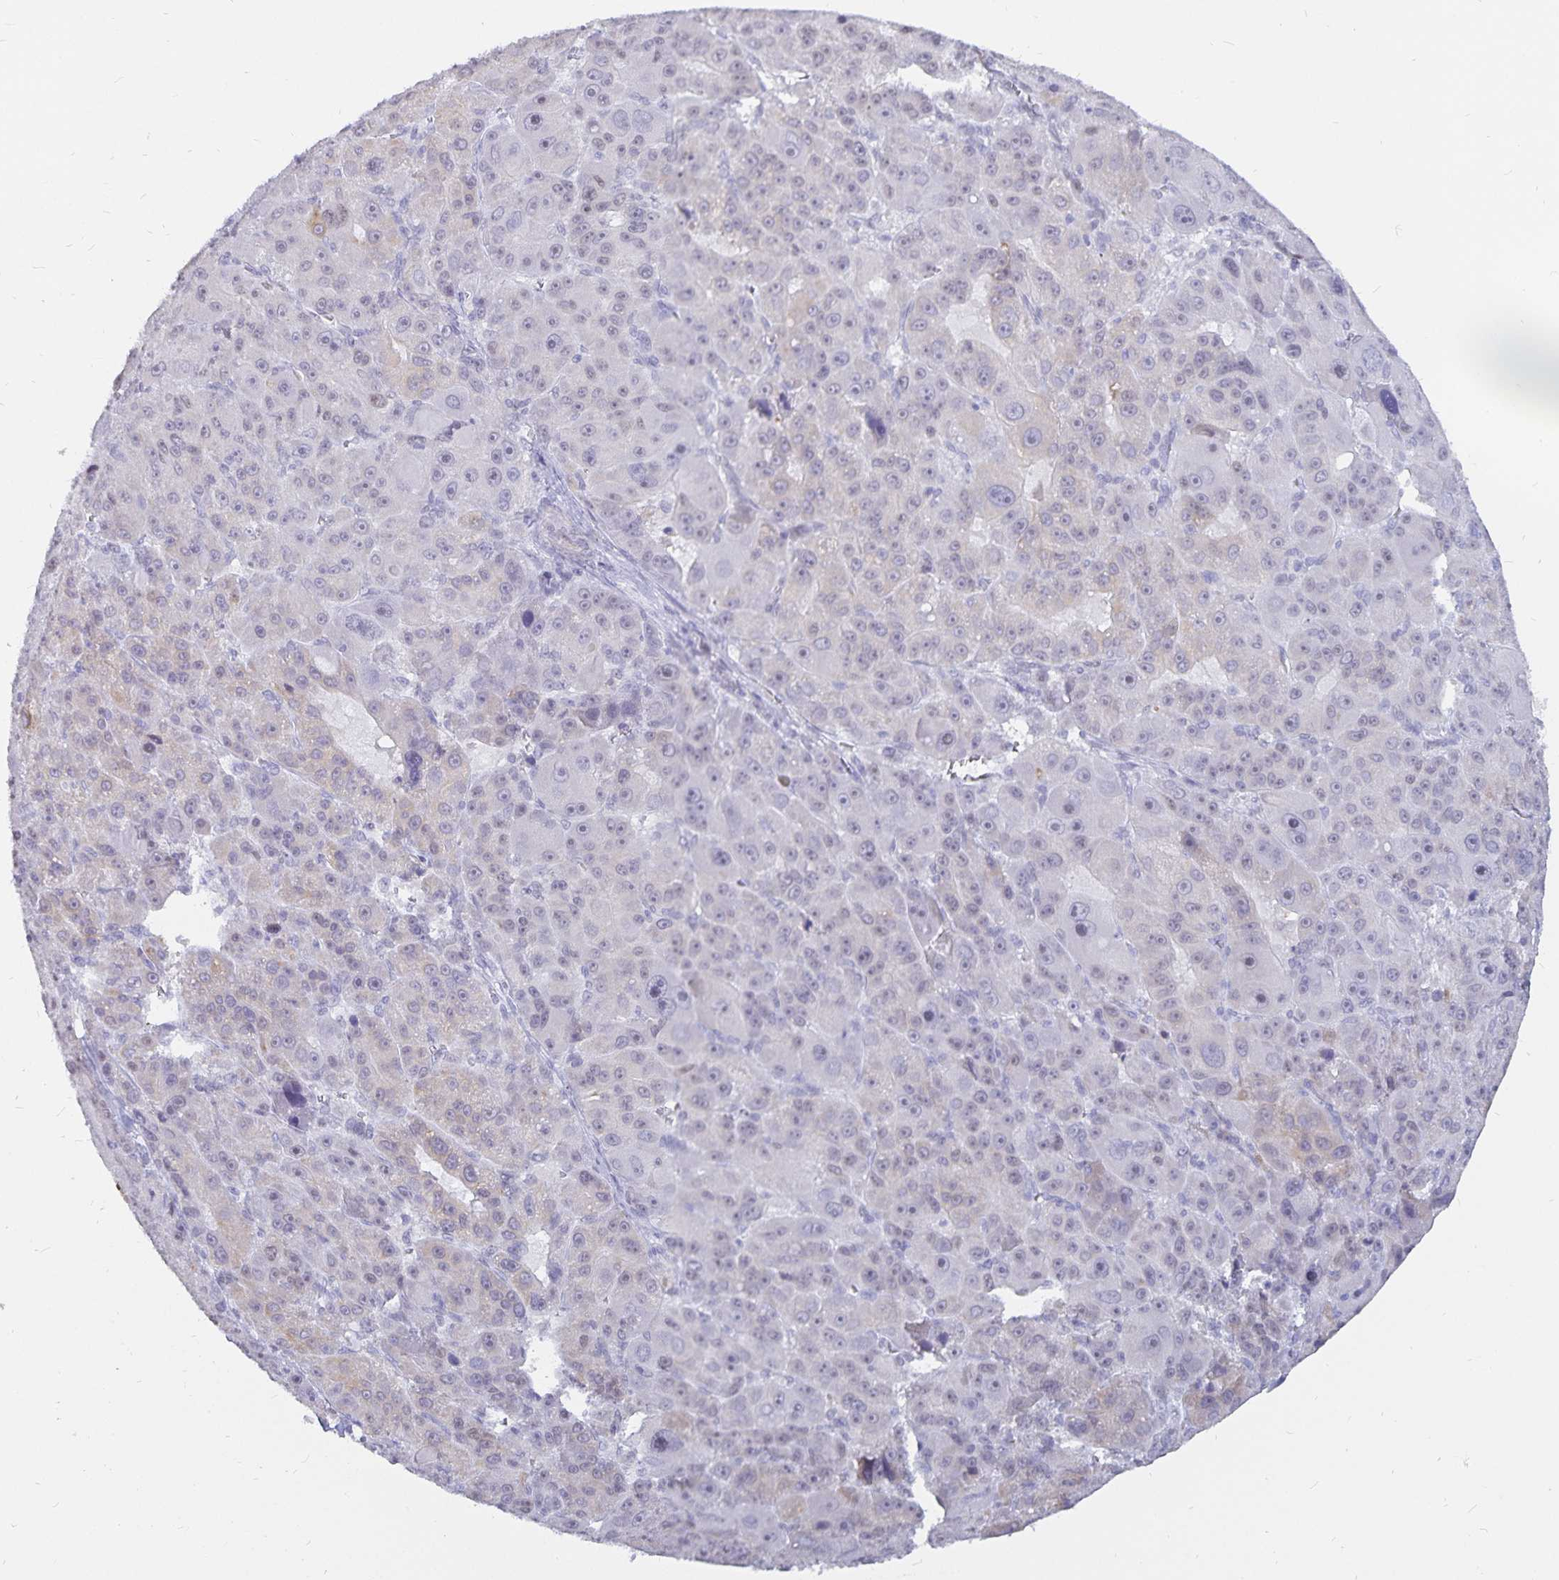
{"staining": {"intensity": "negative", "quantity": "none", "location": "none"}, "tissue": "liver cancer", "cell_type": "Tumor cells", "image_type": "cancer", "snomed": [{"axis": "morphology", "description": "Carcinoma, Hepatocellular, NOS"}, {"axis": "topography", "description": "Liver"}], "caption": "This is a histopathology image of immunohistochemistry (IHC) staining of hepatocellular carcinoma (liver), which shows no expression in tumor cells.", "gene": "HMGB3", "patient": {"sex": "male", "age": 76}}